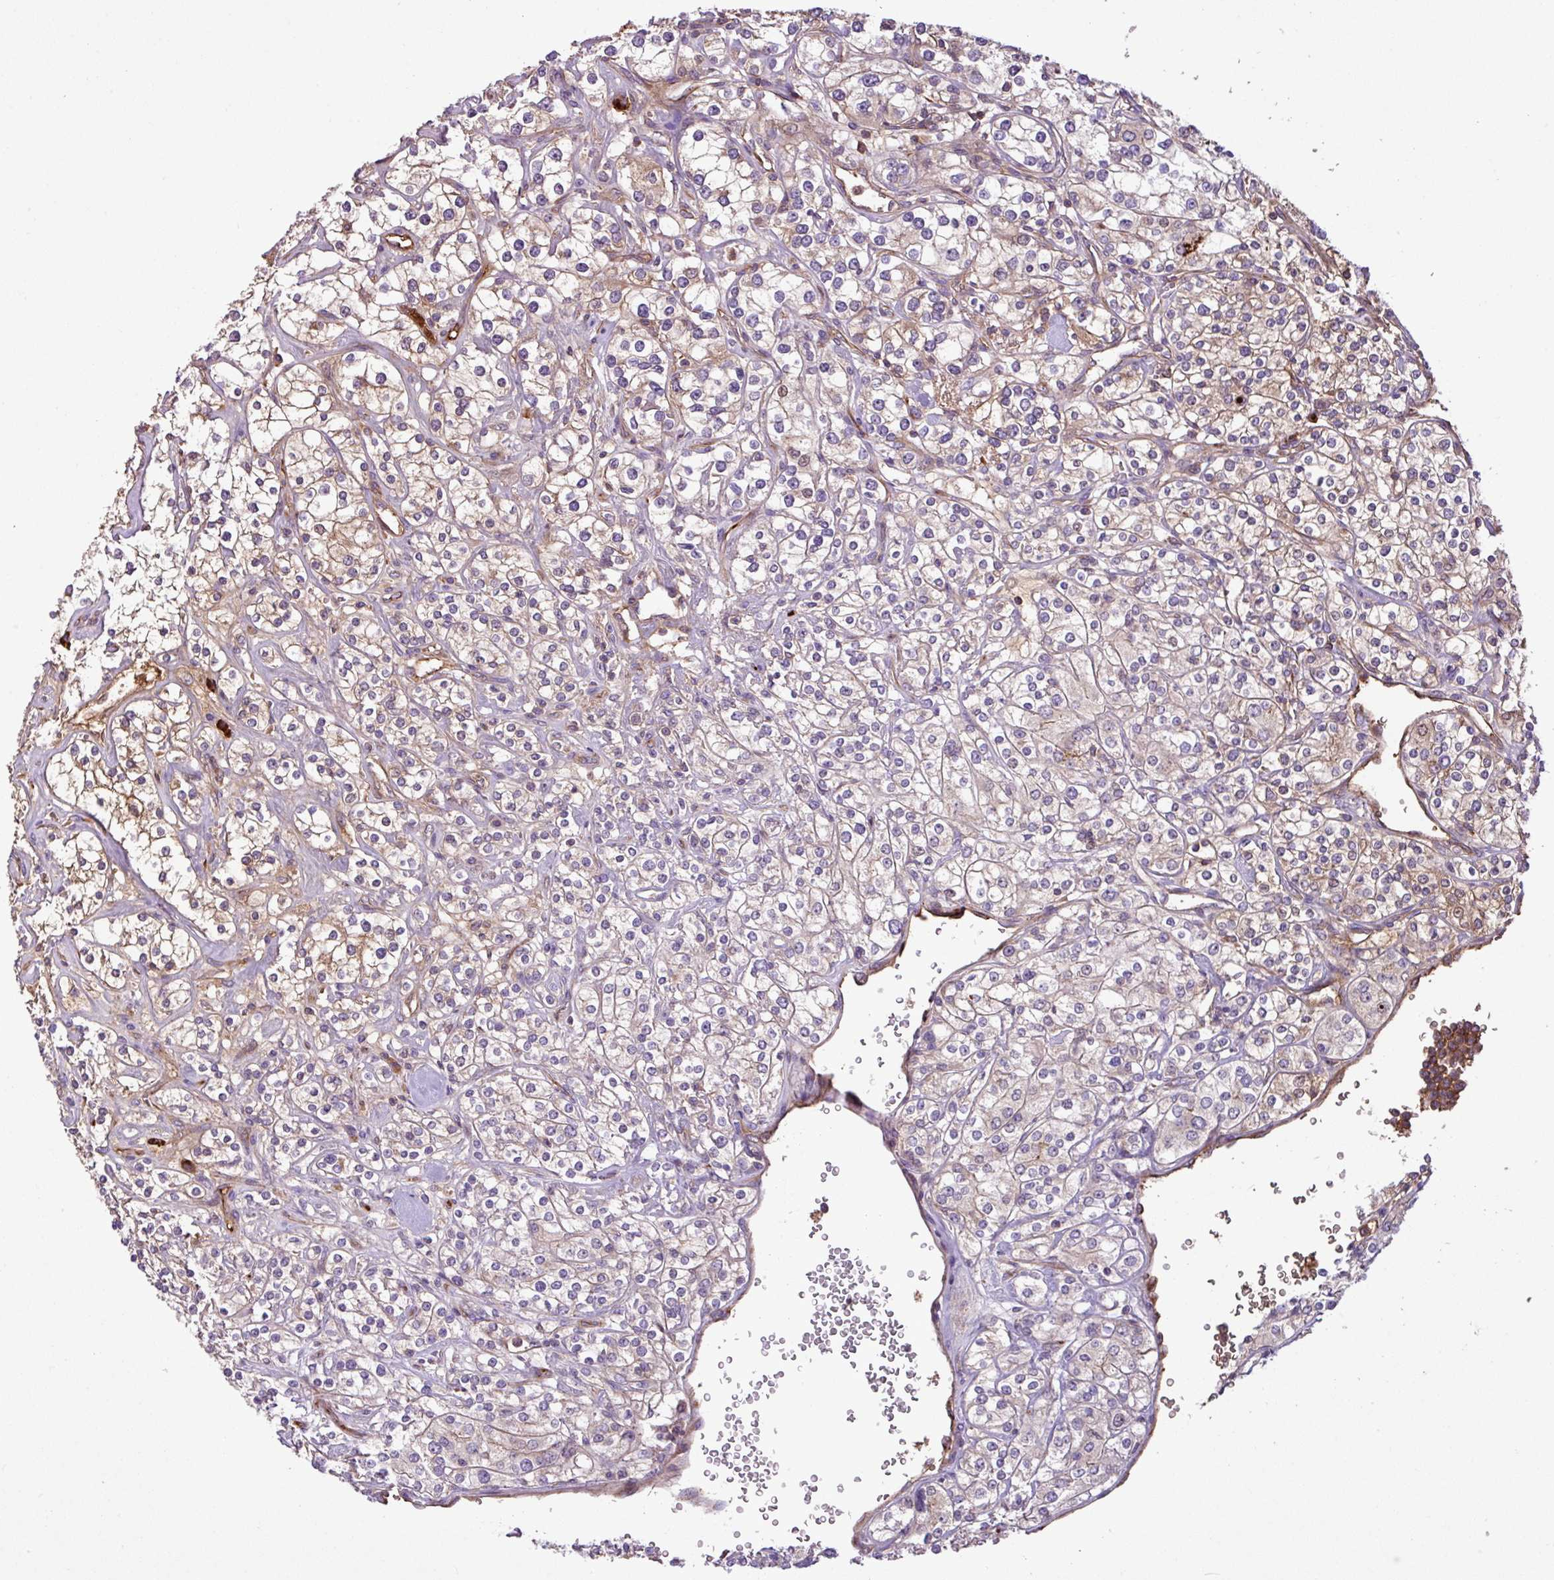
{"staining": {"intensity": "weak", "quantity": "<25%", "location": "cytoplasmic/membranous"}, "tissue": "renal cancer", "cell_type": "Tumor cells", "image_type": "cancer", "snomed": [{"axis": "morphology", "description": "Adenocarcinoma, NOS"}, {"axis": "topography", "description": "Kidney"}], "caption": "This is a micrograph of immunohistochemistry (IHC) staining of renal adenocarcinoma, which shows no positivity in tumor cells.", "gene": "ZNF266", "patient": {"sex": "male", "age": 77}}